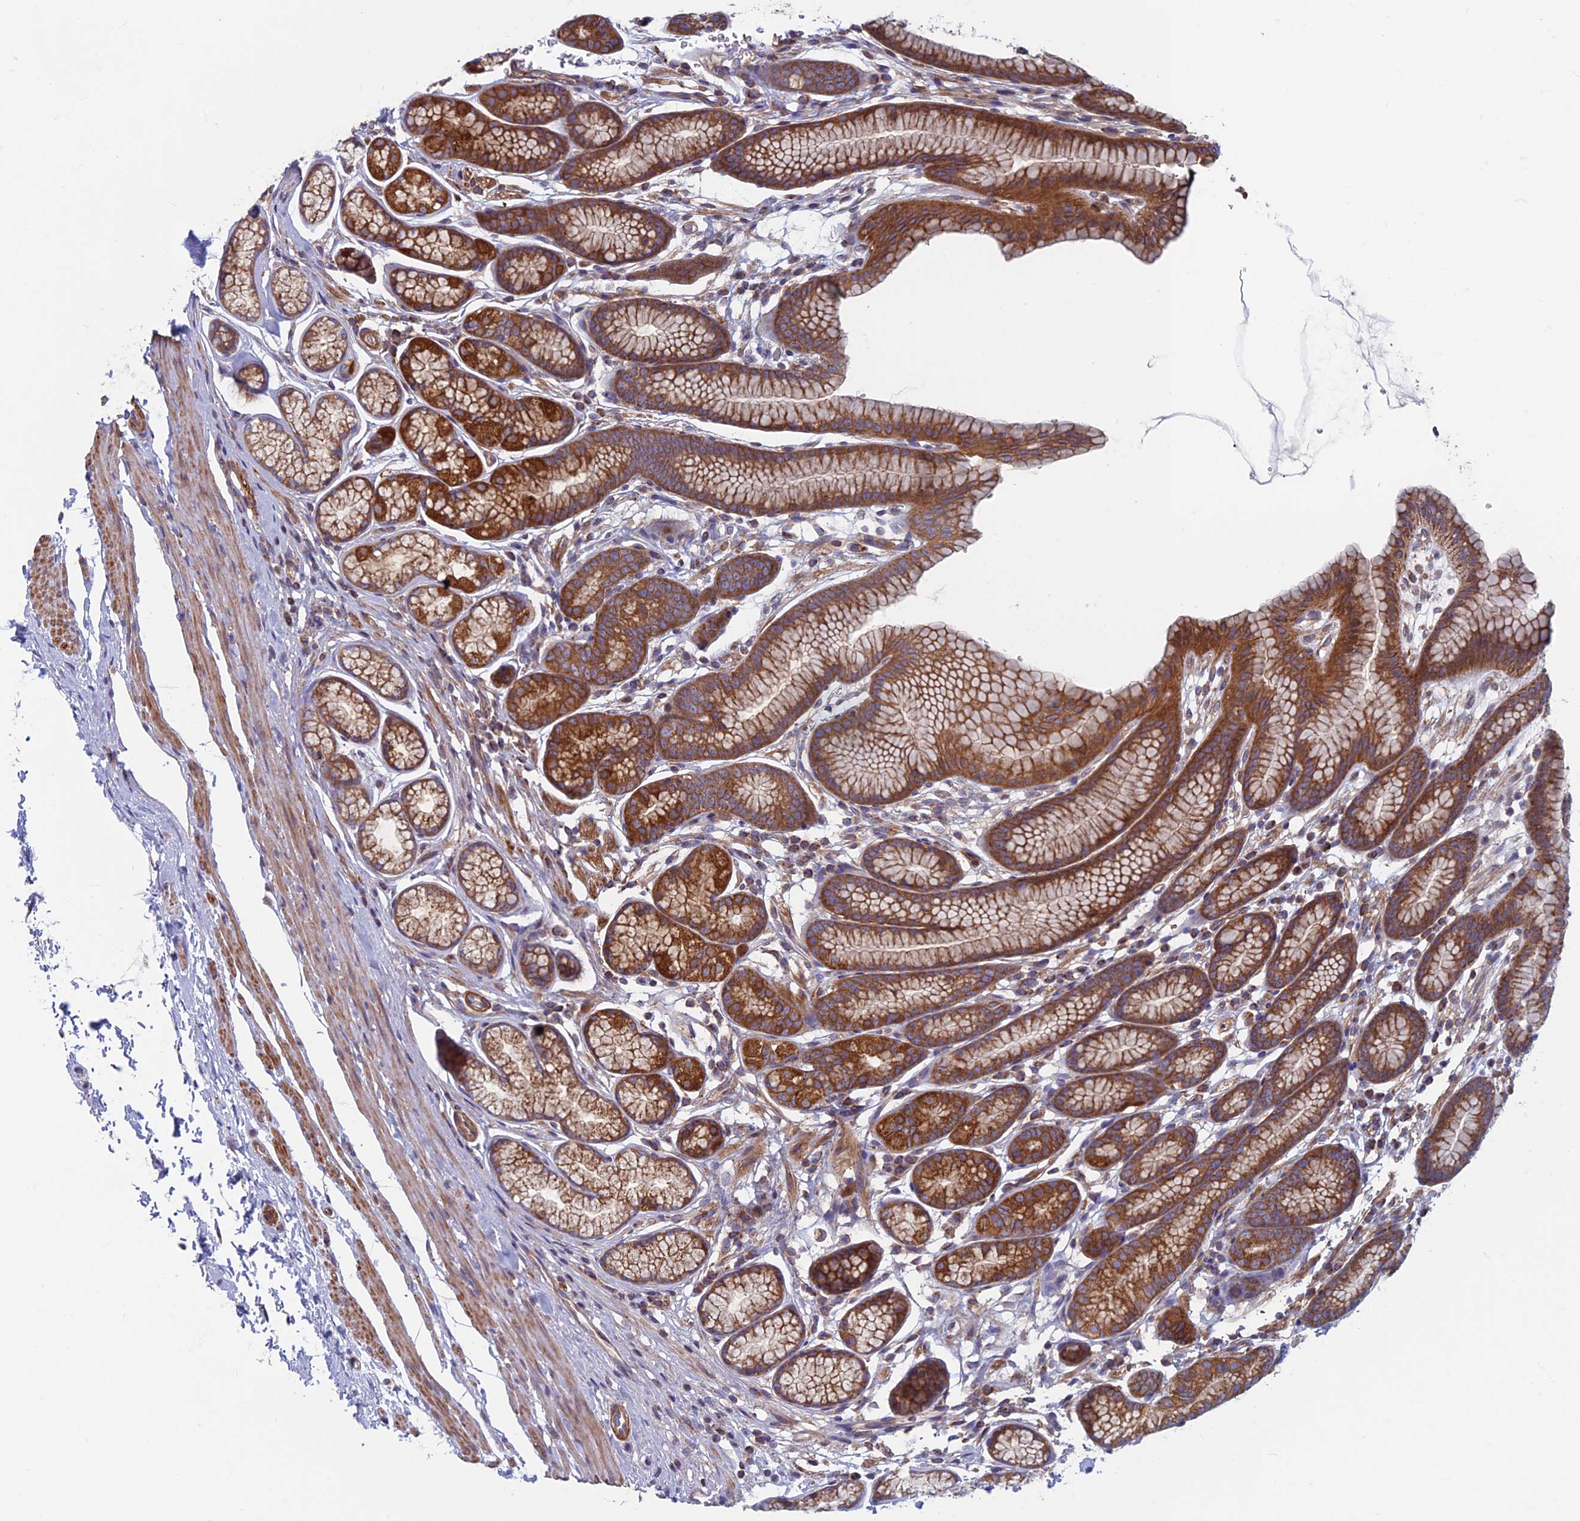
{"staining": {"intensity": "strong", "quantity": "25%-75%", "location": "cytoplasmic/membranous"}, "tissue": "stomach", "cell_type": "Glandular cells", "image_type": "normal", "snomed": [{"axis": "morphology", "description": "Normal tissue, NOS"}, {"axis": "topography", "description": "Stomach"}], "caption": "This photomicrograph exhibits normal stomach stained with immunohistochemistry to label a protein in brown. The cytoplasmic/membranous of glandular cells show strong positivity for the protein. Nuclei are counter-stained blue.", "gene": "DNM1L", "patient": {"sex": "male", "age": 42}}